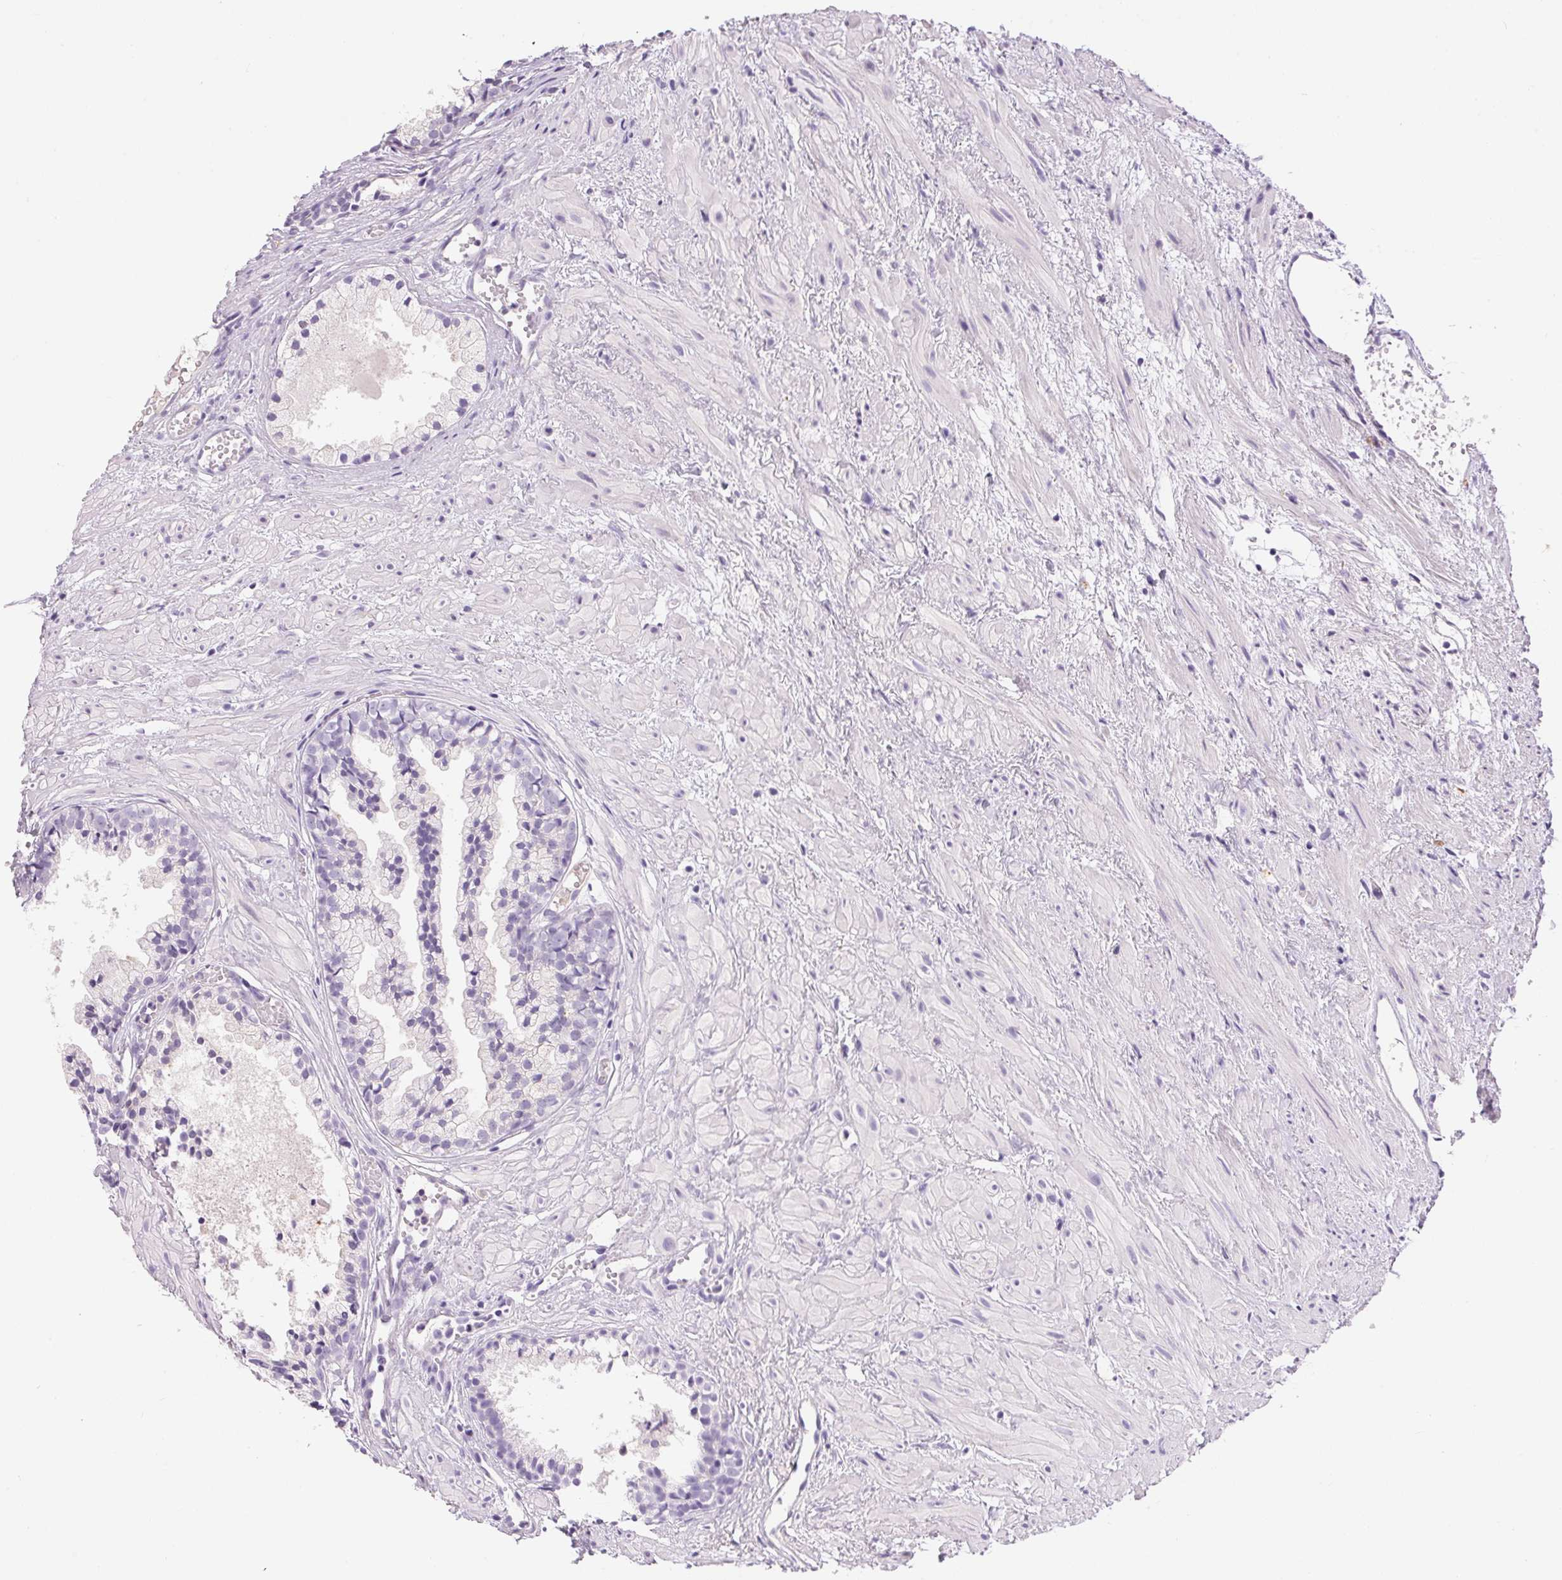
{"staining": {"intensity": "negative", "quantity": "none", "location": "none"}, "tissue": "prostate cancer", "cell_type": "Tumor cells", "image_type": "cancer", "snomed": [{"axis": "morphology", "description": "Adenocarcinoma, High grade"}, {"axis": "topography", "description": "Prostate"}], "caption": "The histopathology image reveals no significant expression in tumor cells of prostate cancer (high-grade adenocarcinoma). (DAB (3,3'-diaminobenzidine) IHC visualized using brightfield microscopy, high magnification).", "gene": "PNLIPRP3", "patient": {"sex": "male", "age": 81}}